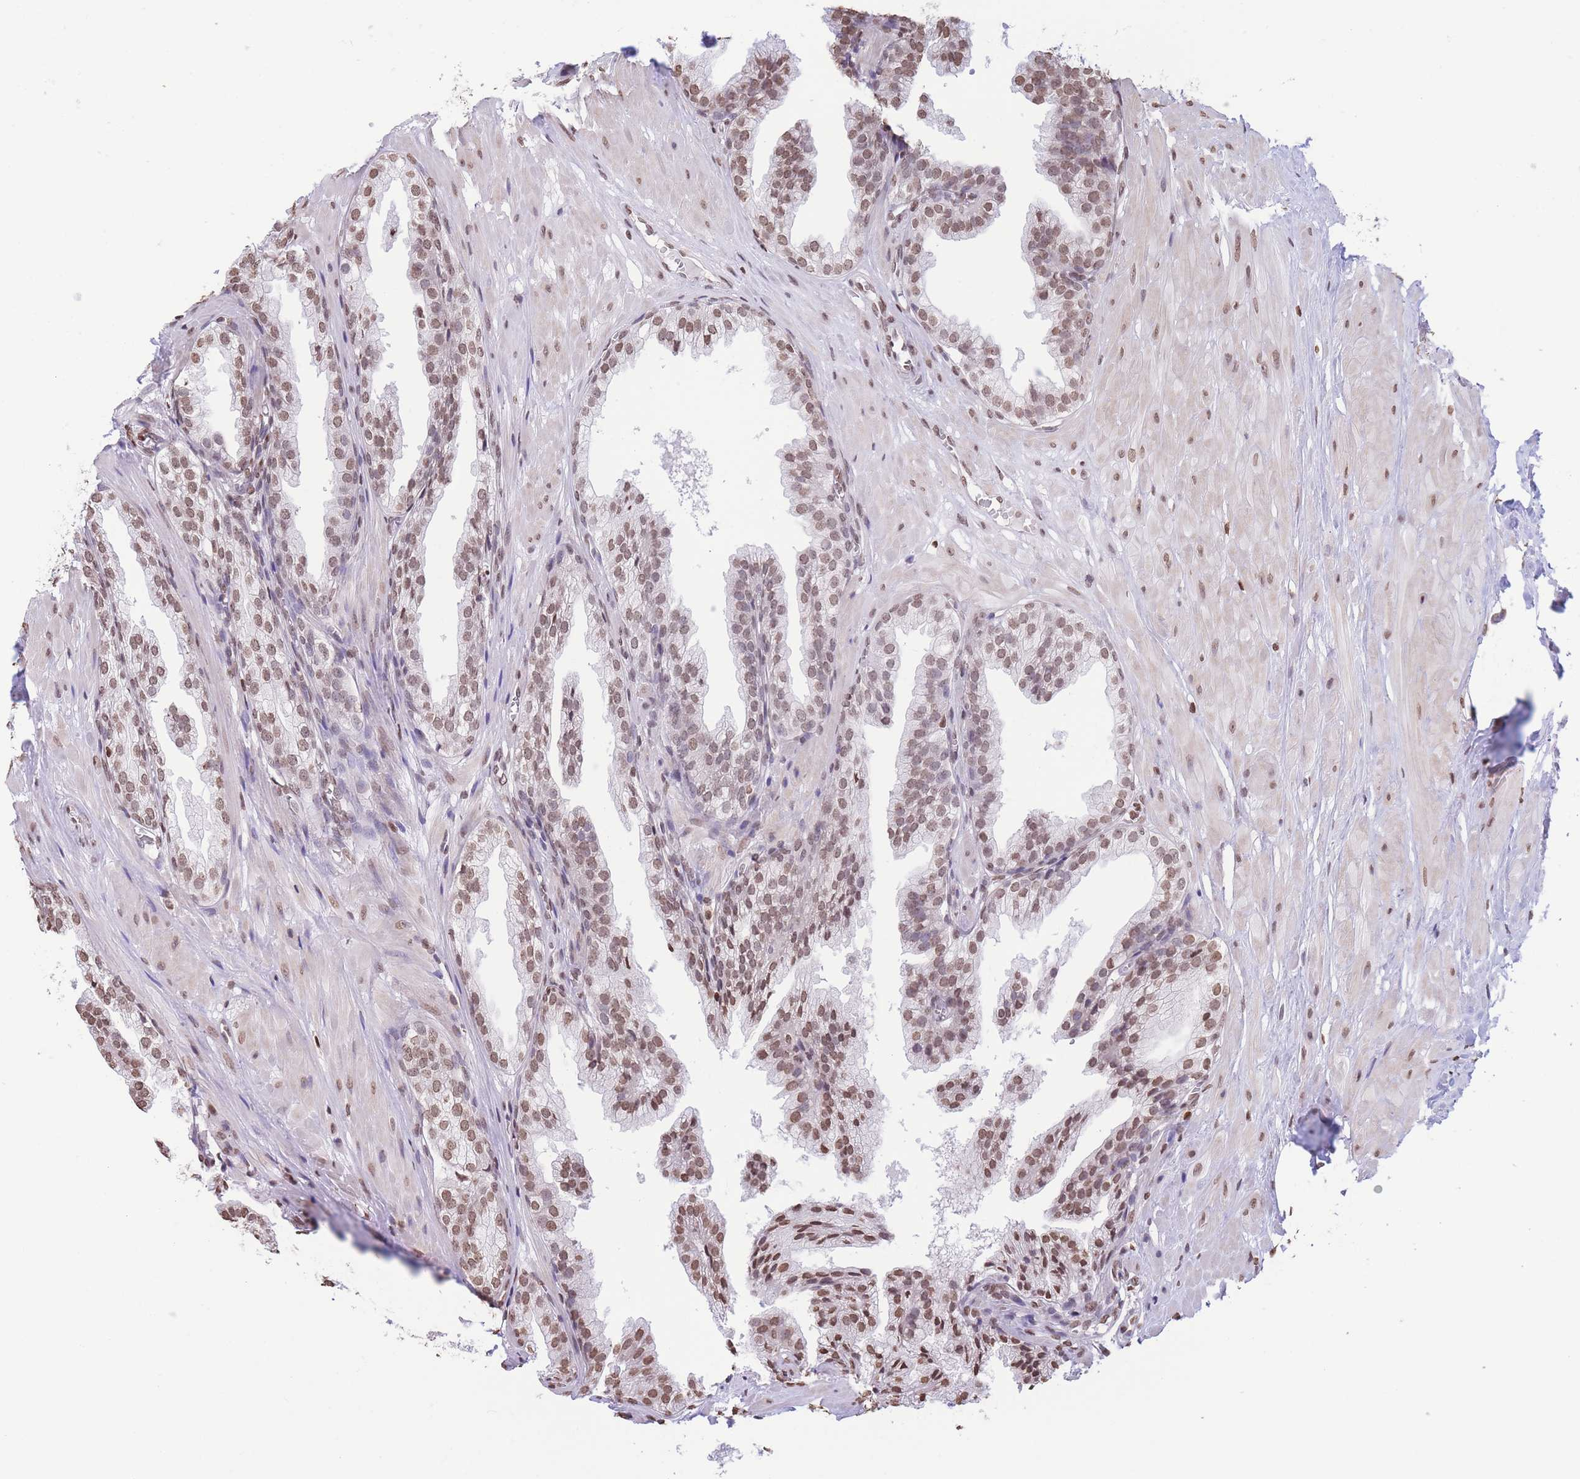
{"staining": {"intensity": "moderate", "quantity": ">75%", "location": "nuclear"}, "tissue": "prostate", "cell_type": "Glandular cells", "image_type": "normal", "snomed": [{"axis": "morphology", "description": "Normal tissue, NOS"}, {"axis": "topography", "description": "Prostate"}, {"axis": "topography", "description": "Peripheral nerve tissue"}], "caption": "Brown immunohistochemical staining in unremarkable prostate displays moderate nuclear positivity in approximately >75% of glandular cells.", "gene": "H2BC10", "patient": {"sex": "male", "age": 55}}